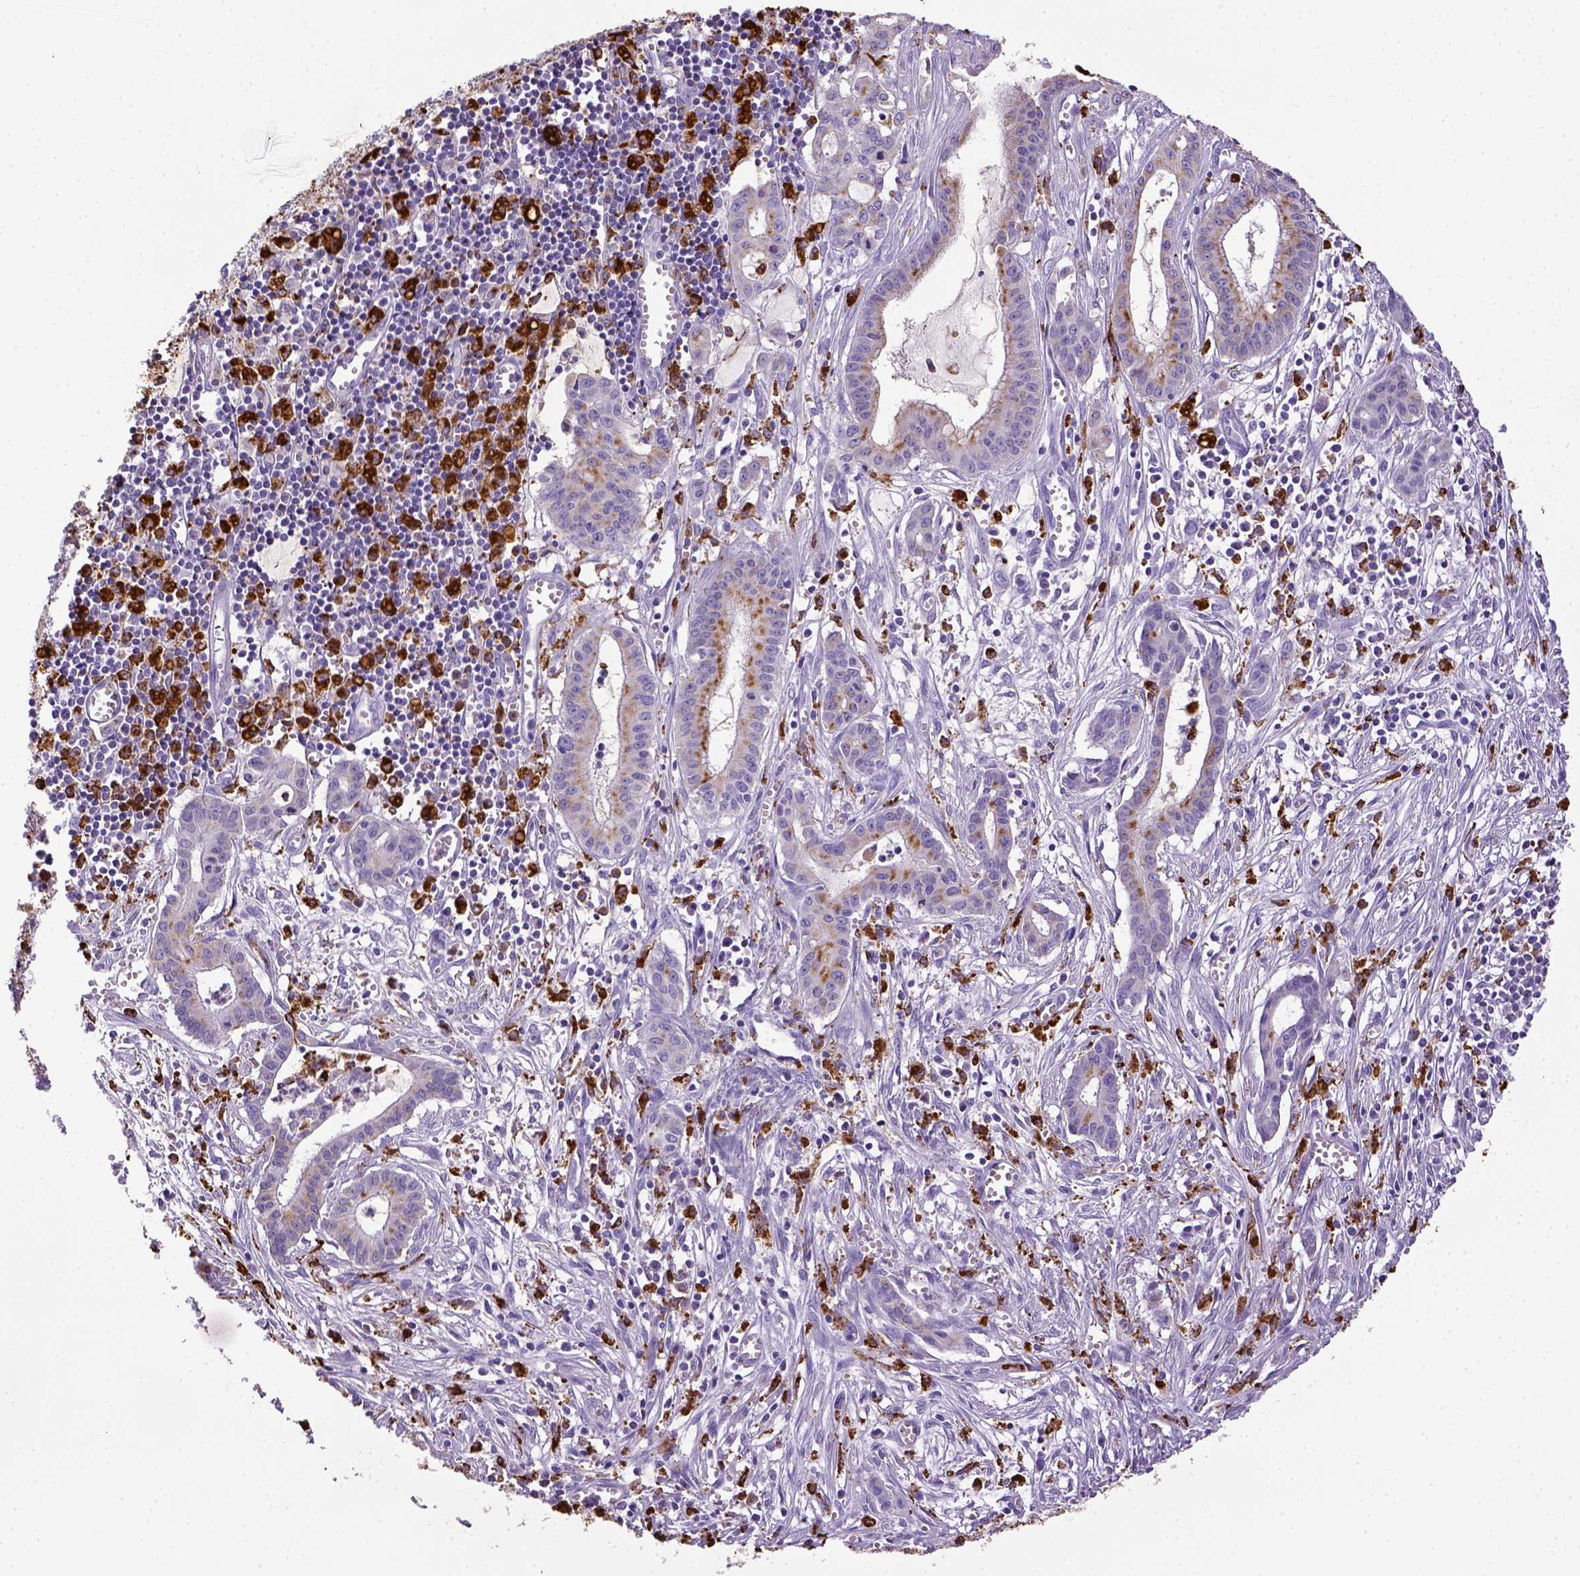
{"staining": {"intensity": "negative", "quantity": "none", "location": "none"}, "tissue": "pancreatic cancer", "cell_type": "Tumor cells", "image_type": "cancer", "snomed": [{"axis": "morphology", "description": "Adenocarcinoma, NOS"}, {"axis": "topography", "description": "Pancreas"}], "caption": "Tumor cells are negative for protein expression in human adenocarcinoma (pancreatic). (DAB (3,3'-diaminobenzidine) immunohistochemistry (IHC) visualized using brightfield microscopy, high magnification).", "gene": "CD68", "patient": {"sex": "male", "age": 48}}